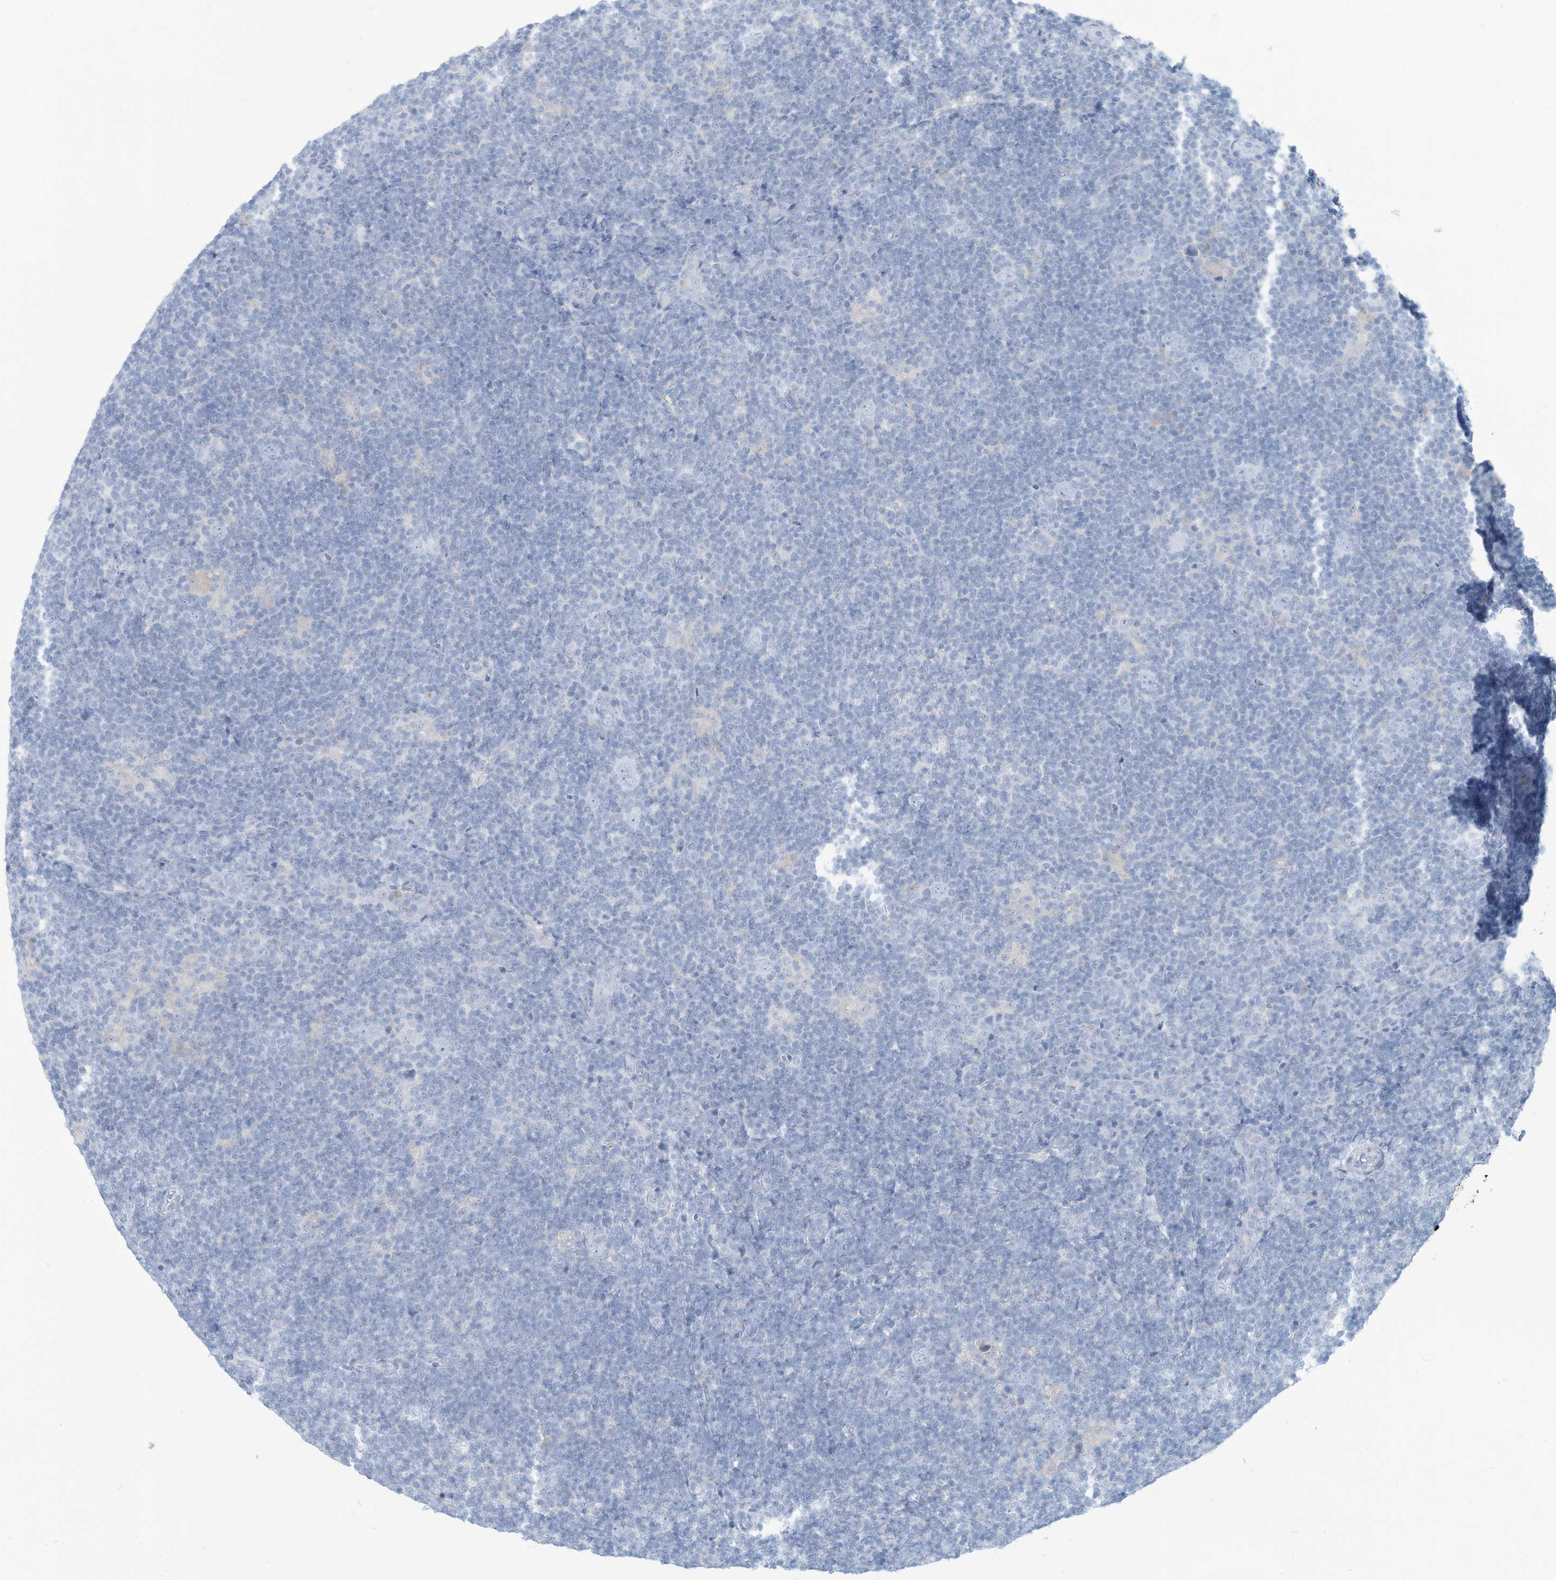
{"staining": {"intensity": "negative", "quantity": "none", "location": "none"}, "tissue": "lymphoma", "cell_type": "Tumor cells", "image_type": "cancer", "snomed": [{"axis": "morphology", "description": "Hodgkin's disease, NOS"}, {"axis": "topography", "description": "Lymph node"}], "caption": "Lymphoma was stained to show a protein in brown. There is no significant staining in tumor cells. (DAB IHC, high magnification).", "gene": "ERI2", "patient": {"sex": "female", "age": 57}}